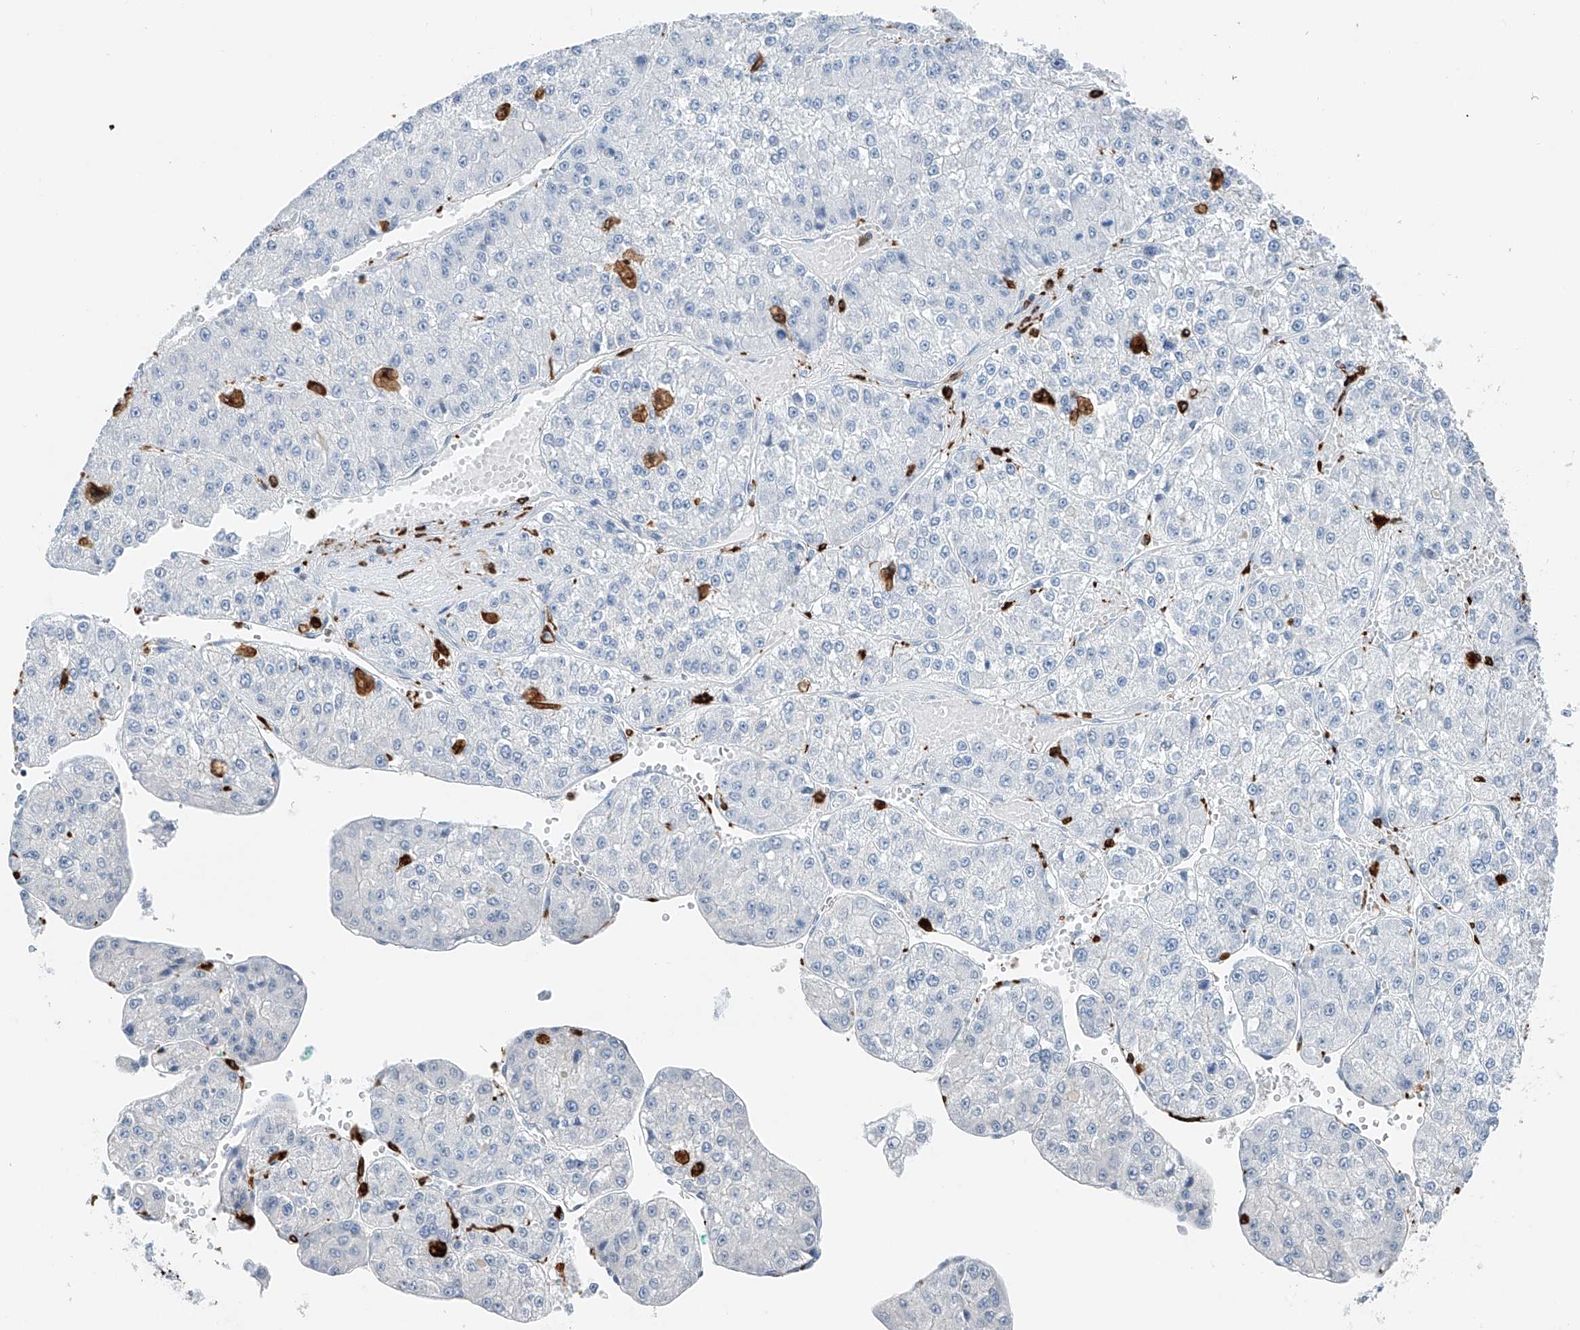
{"staining": {"intensity": "negative", "quantity": "none", "location": "none"}, "tissue": "liver cancer", "cell_type": "Tumor cells", "image_type": "cancer", "snomed": [{"axis": "morphology", "description": "Carcinoma, Hepatocellular, NOS"}, {"axis": "topography", "description": "Liver"}], "caption": "A histopathology image of liver hepatocellular carcinoma stained for a protein shows no brown staining in tumor cells.", "gene": "TBXAS1", "patient": {"sex": "female", "age": 73}}